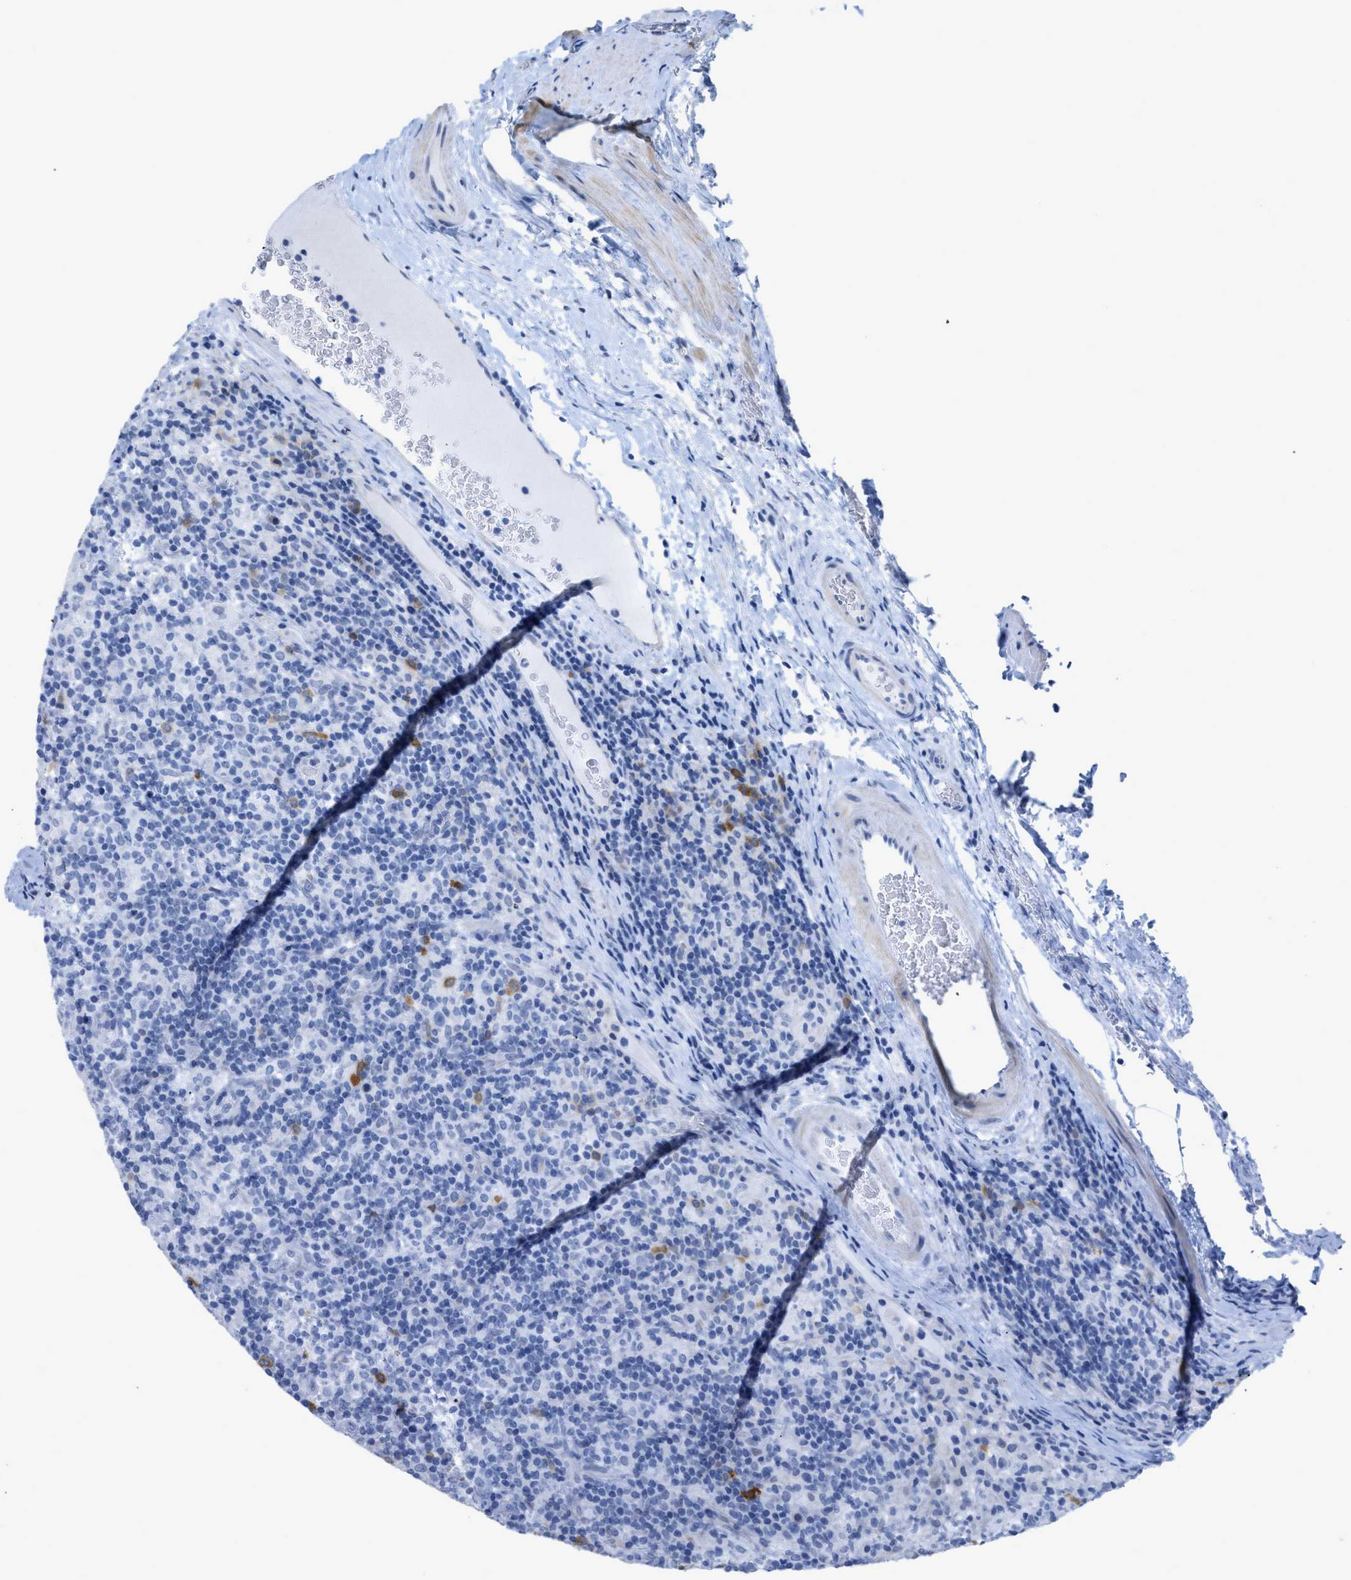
{"staining": {"intensity": "negative", "quantity": "none", "location": "none"}, "tissue": "lymphoma", "cell_type": "Tumor cells", "image_type": "cancer", "snomed": [{"axis": "morphology", "description": "Hodgkin's disease, NOS"}, {"axis": "topography", "description": "Lymph node"}], "caption": "Tumor cells show no significant expression in Hodgkin's disease. (DAB immunohistochemistry visualized using brightfield microscopy, high magnification).", "gene": "CRYM", "patient": {"sex": "male", "age": 70}}